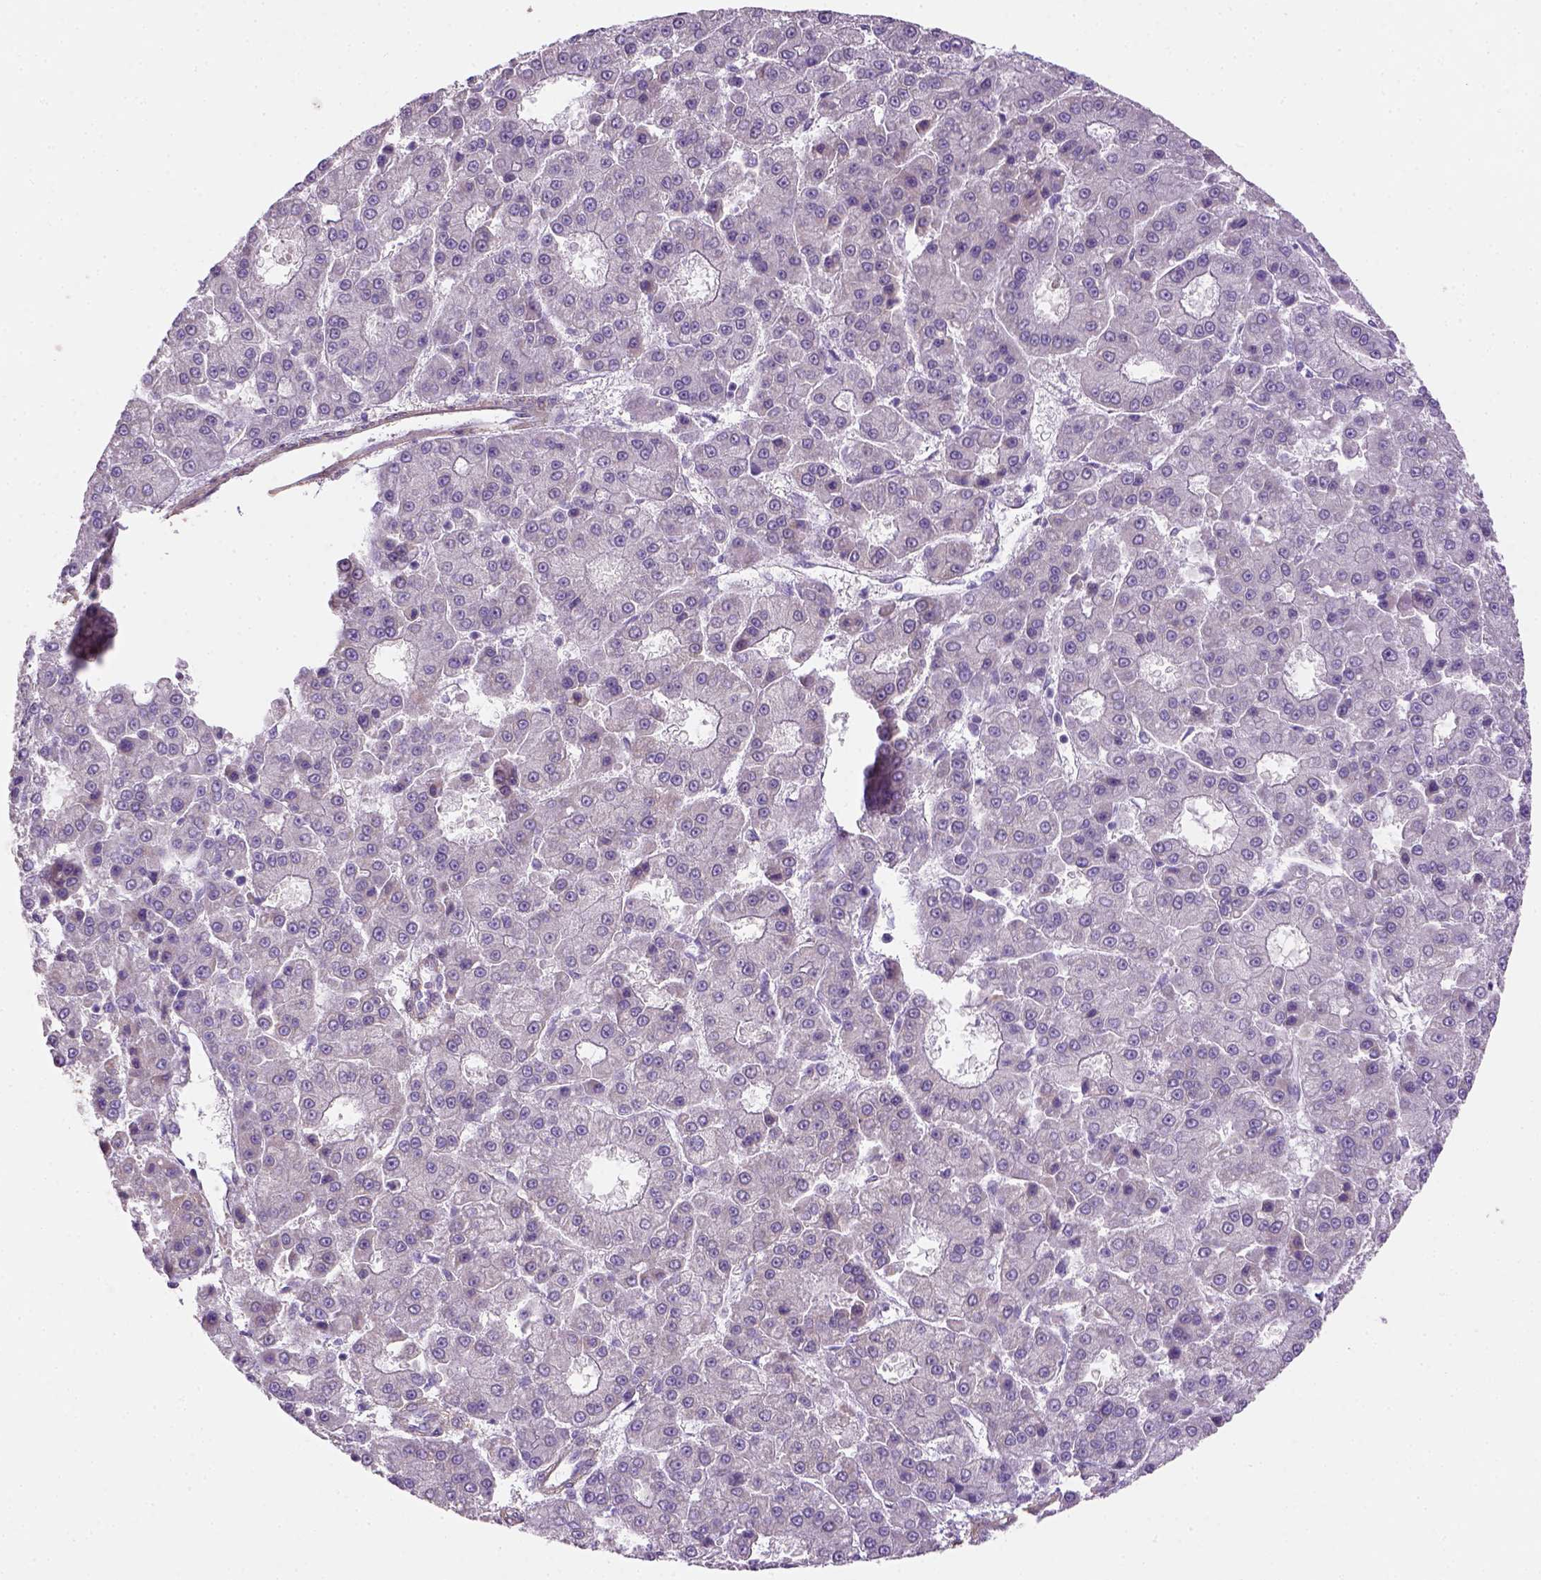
{"staining": {"intensity": "negative", "quantity": "none", "location": "none"}, "tissue": "liver cancer", "cell_type": "Tumor cells", "image_type": "cancer", "snomed": [{"axis": "morphology", "description": "Carcinoma, Hepatocellular, NOS"}, {"axis": "topography", "description": "Liver"}], "caption": "Tumor cells show no significant protein expression in liver hepatocellular carcinoma.", "gene": "HTRA1", "patient": {"sex": "male", "age": 70}}